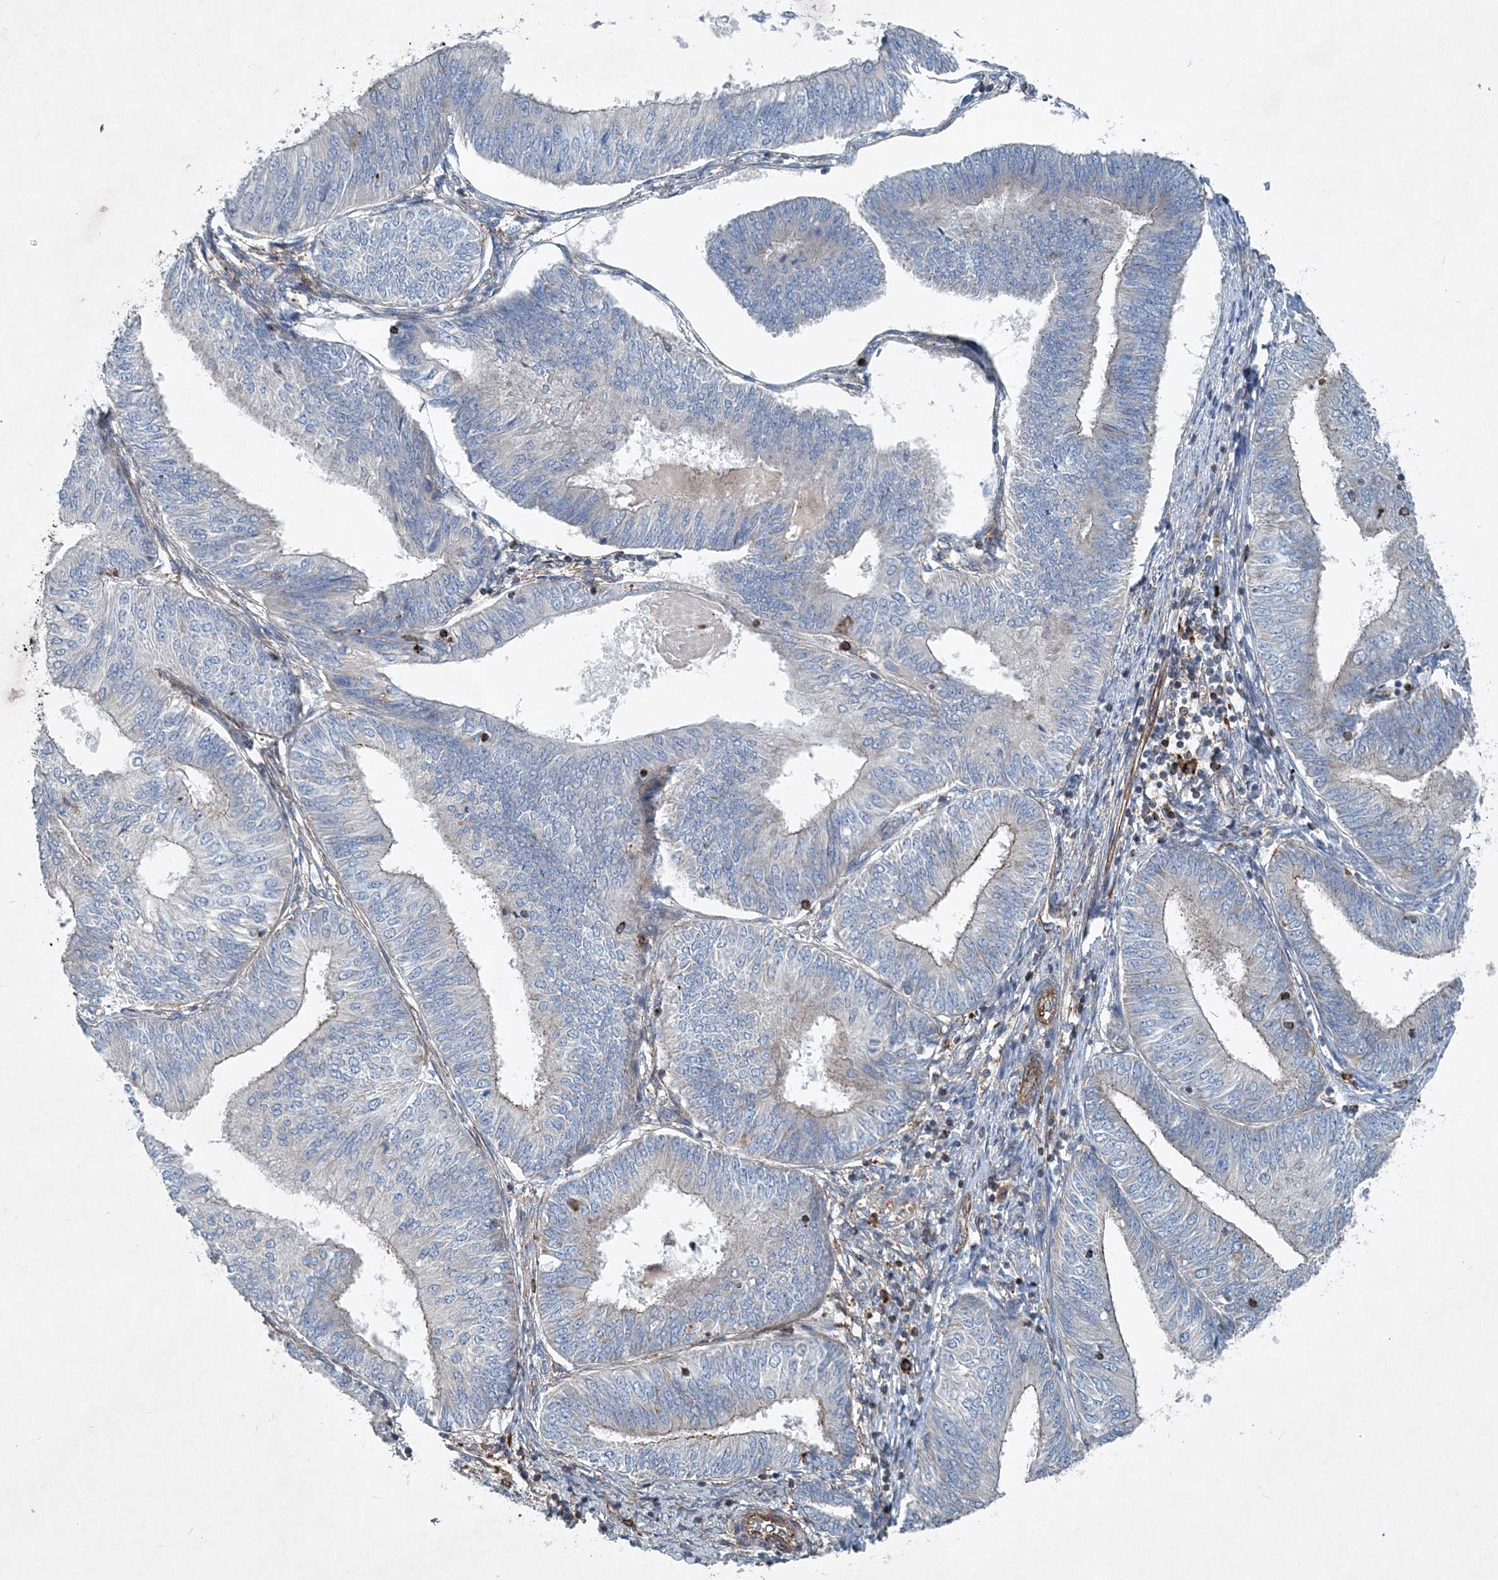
{"staining": {"intensity": "moderate", "quantity": "<25%", "location": "cytoplasmic/membranous"}, "tissue": "endometrial cancer", "cell_type": "Tumor cells", "image_type": "cancer", "snomed": [{"axis": "morphology", "description": "Adenocarcinoma, NOS"}, {"axis": "topography", "description": "Endometrium"}], "caption": "Immunohistochemistry (IHC) image of endometrial cancer stained for a protein (brown), which demonstrates low levels of moderate cytoplasmic/membranous positivity in approximately <25% of tumor cells.", "gene": "DGUOK", "patient": {"sex": "female", "age": 58}}